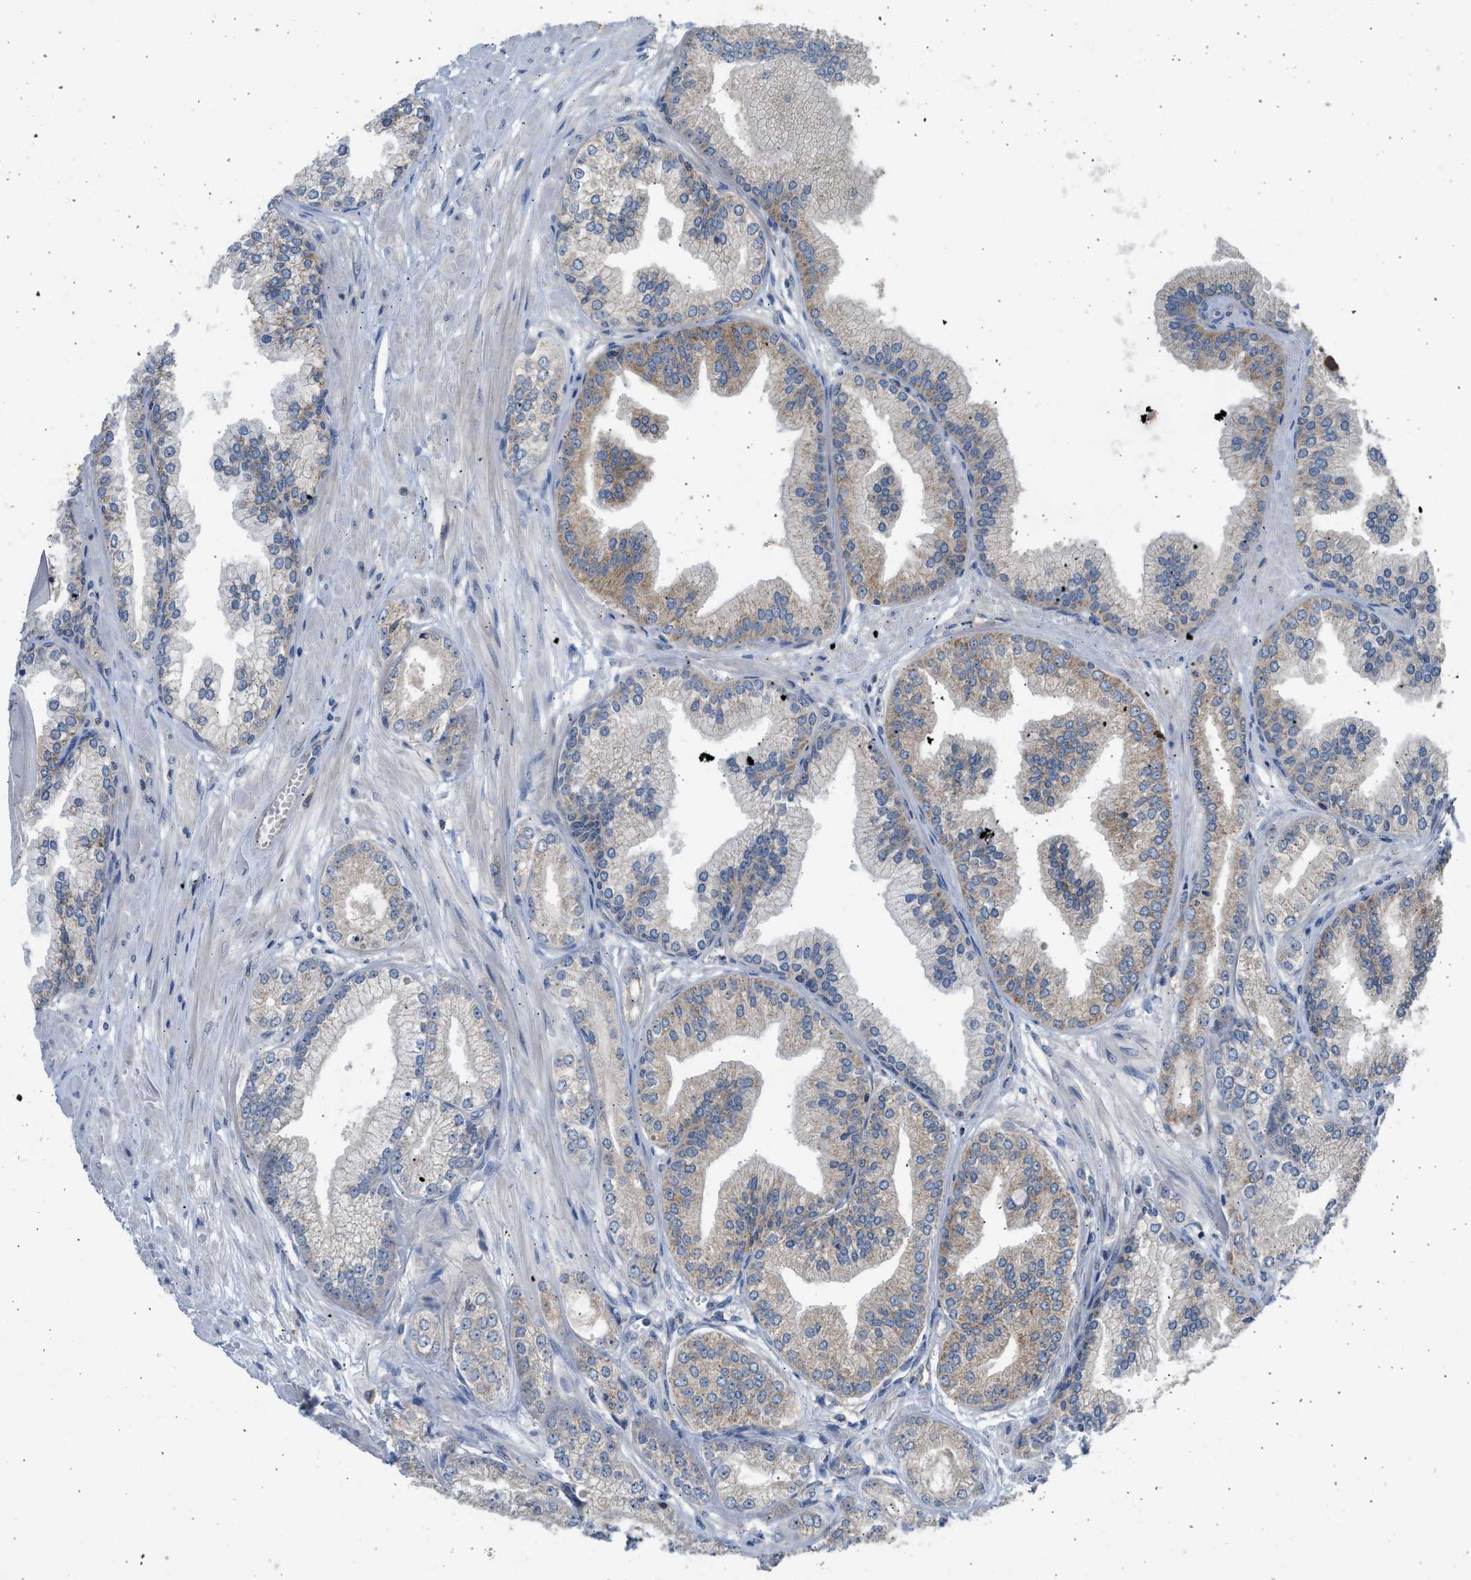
{"staining": {"intensity": "weak", "quantity": ">75%", "location": "cytoplasmic/membranous"}, "tissue": "prostate cancer", "cell_type": "Tumor cells", "image_type": "cancer", "snomed": [{"axis": "morphology", "description": "Adenocarcinoma, Low grade"}, {"axis": "topography", "description": "Prostate"}], "caption": "Immunohistochemical staining of human prostate cancer exhibits low levels of weak cytoplasmic/membranous protein expression in approximately >75% of tumor cells. (Stains: DAB in brown, nuclei in blue, Microscopy: brightfield microscopy at high magnification).", "gene": "CYP1A1", "patient": {"sex": "male", "age": 52}}